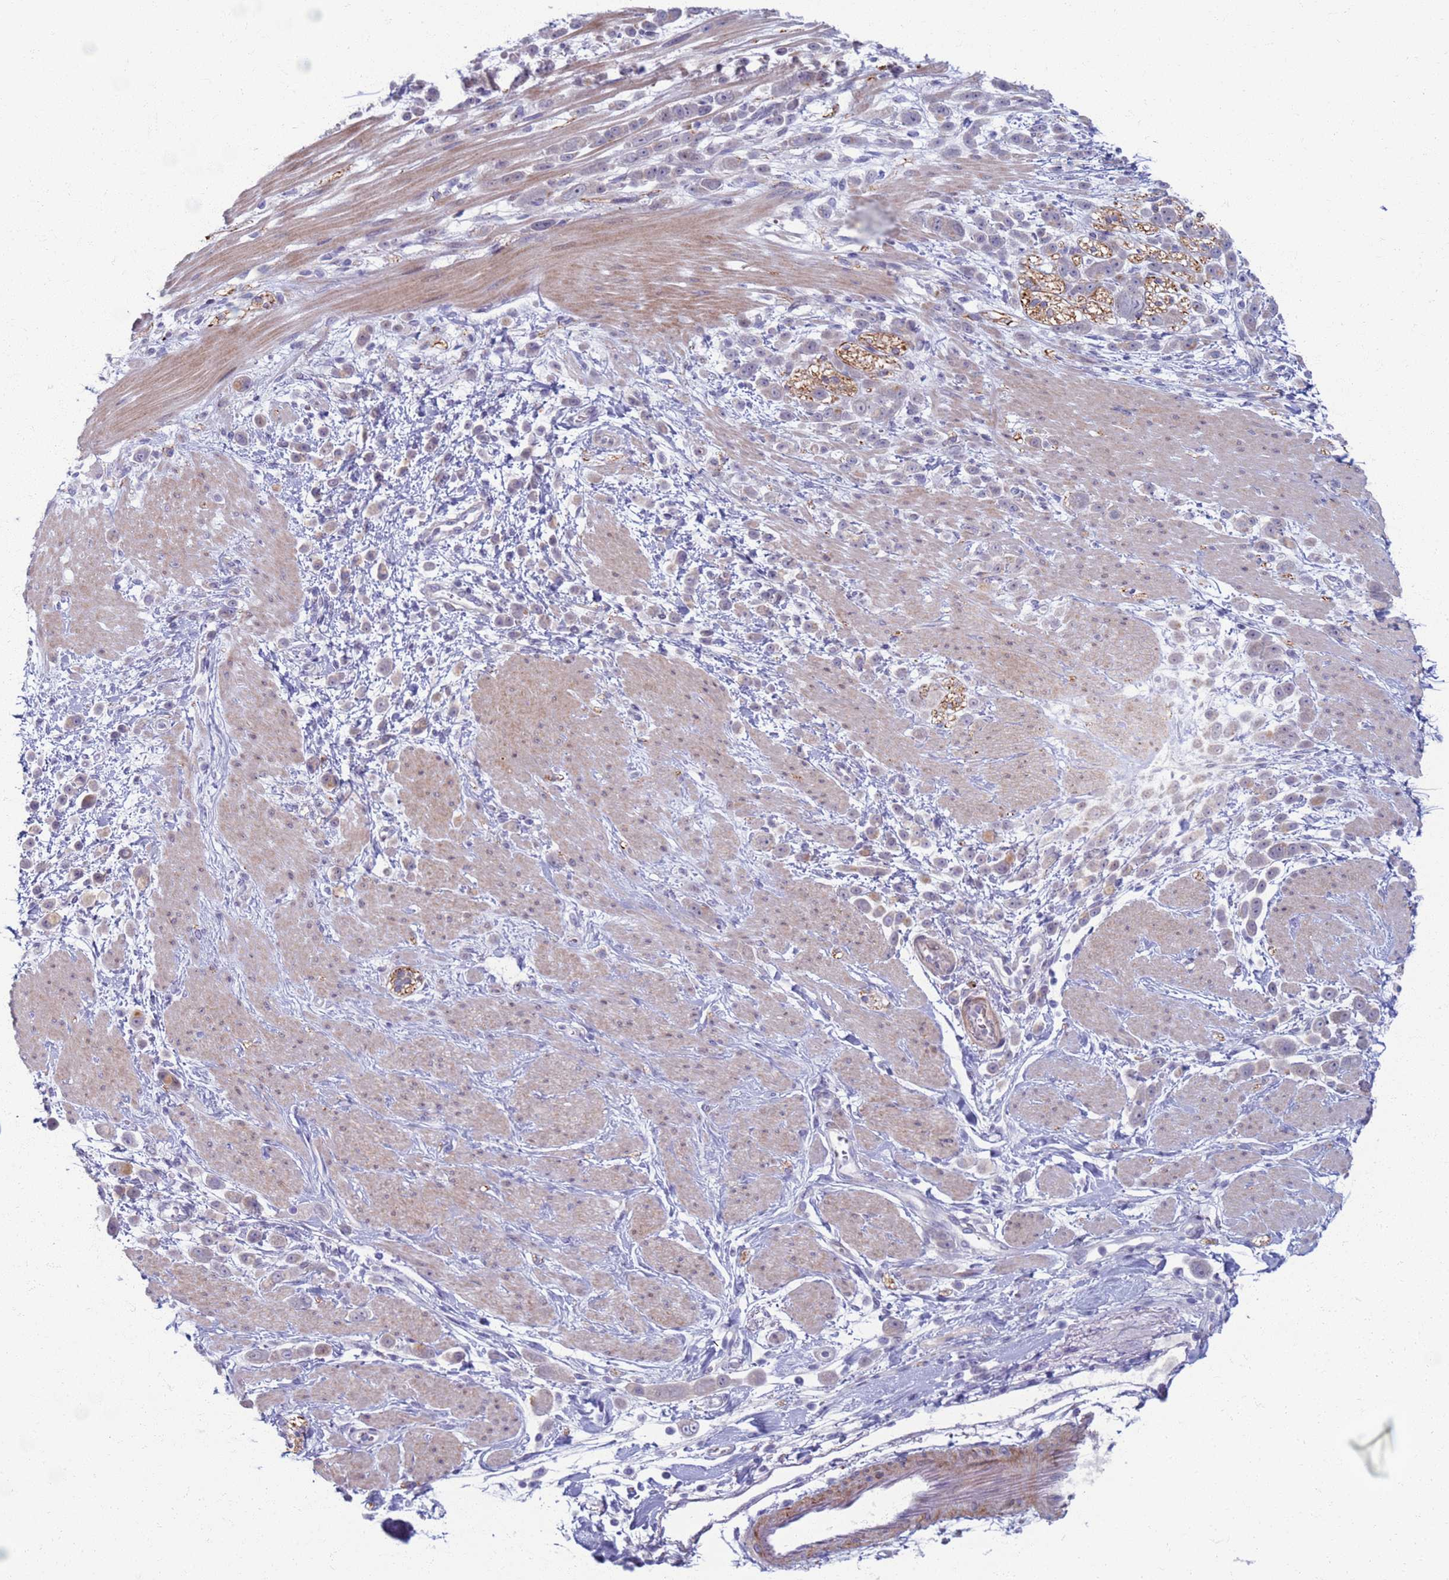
{"staining": {"intensity": "weak", "quantity": "<25%", "location": "cytoplasmic/membranous"}, "tissue": "pancreatic cancer", "cell_type": "Tumor cells", "image_type": "cancer", "snomed": [{"axis": "morphology", "description": "Normal tissue, NOS"}, {"axis": "morphology", "description": "Adenocarcinoma, NOS"}, {"axis": "topography", "description": "Pancreas"}], "caption": "Pancreatic adenocarcinoma stained for a protein using IHC displays no staining tumor cells.", "gene": "CLCA2", "patient": {"sex": "female", "age": 64}}